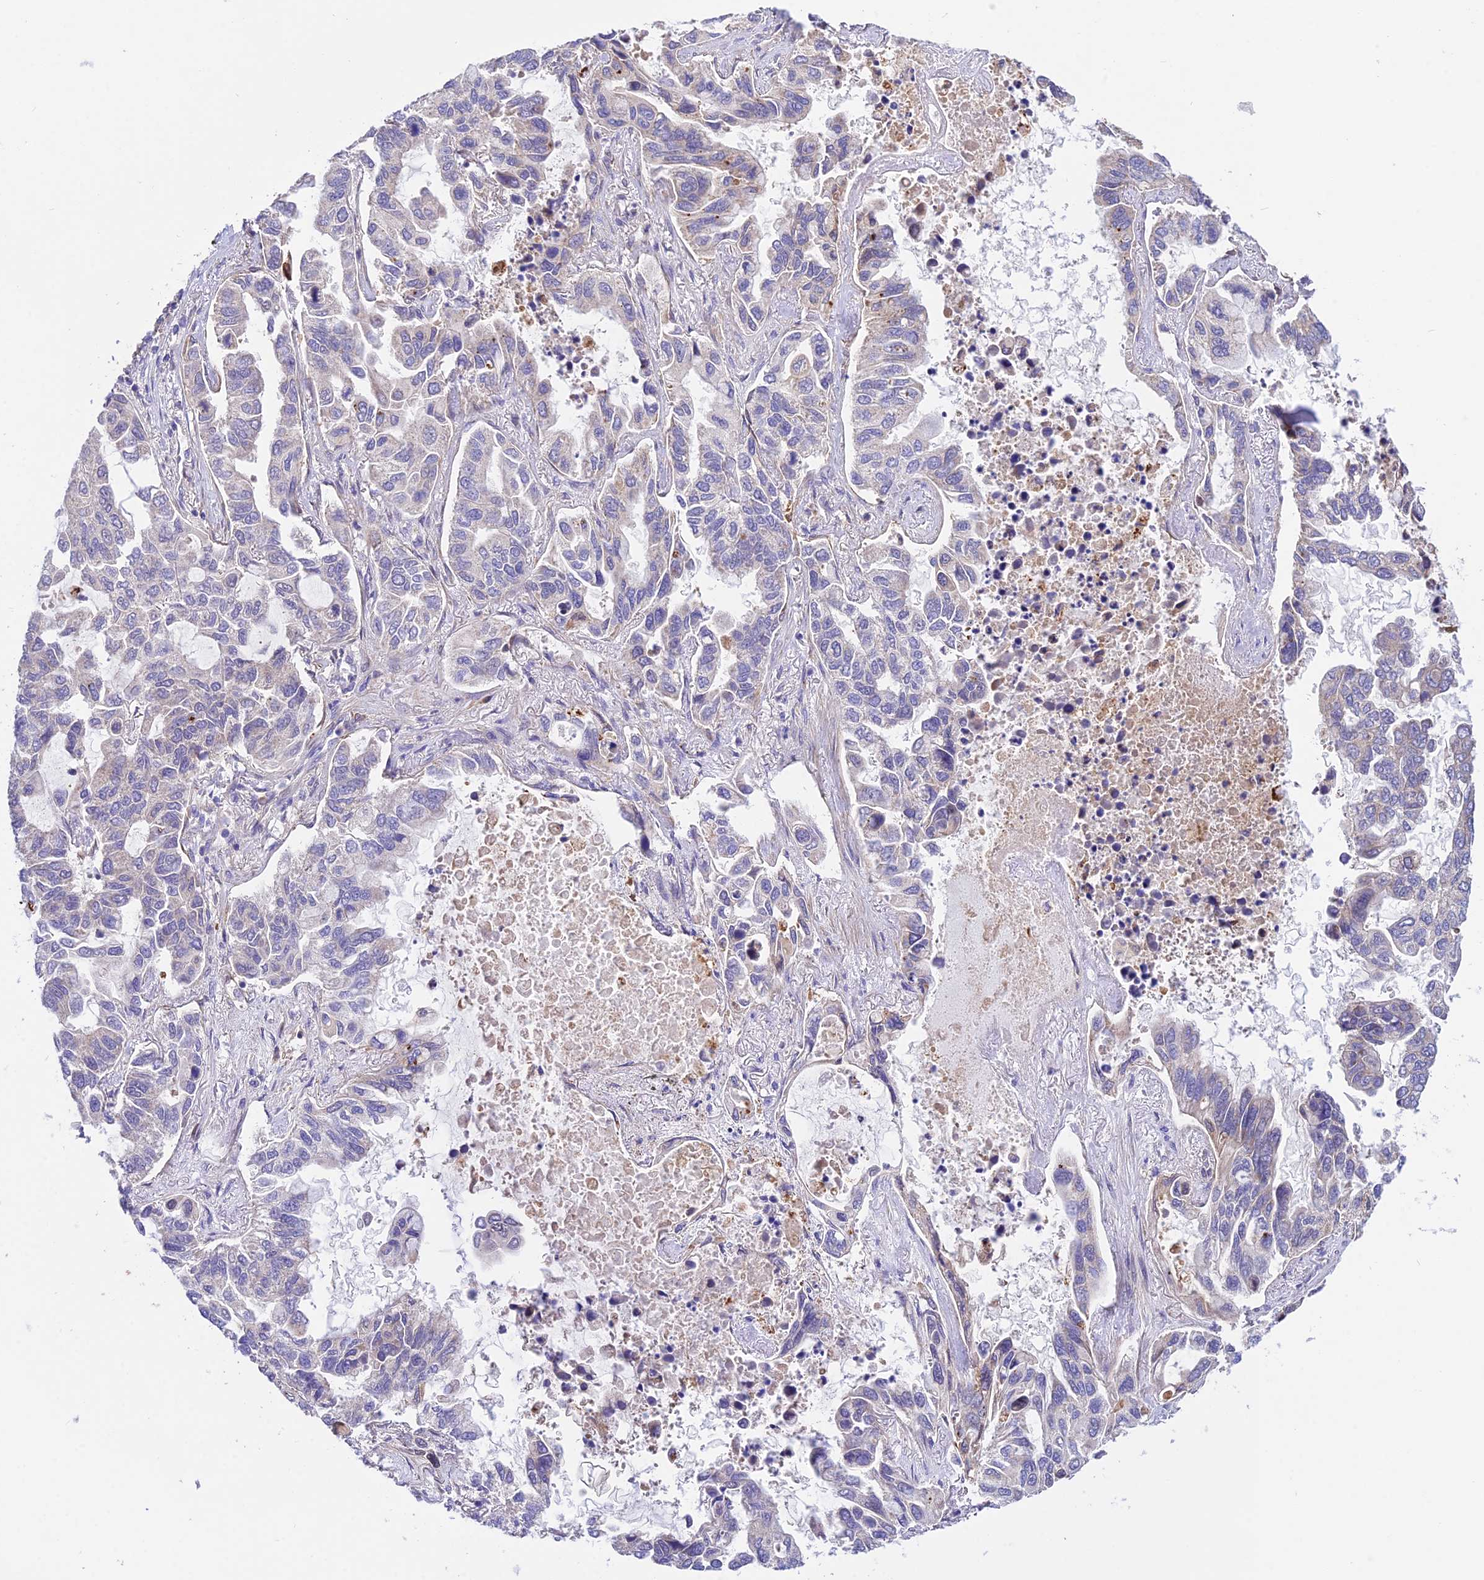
{"staining": {"intensity": "negative", "quantity": "none", "location": "none"}, "tissue": "lung cancer", "cell_type": "Tumor cells", "image_type": "cancer", "snomed": [{"axis": "morphology", "description": "Adenocarcinoma, NOS"}, {"axis": "topography", "description": "Lung"}], "caption": "High power microscopy micrograph of an immunohistochemistry (IHC) photomicrograph of adenocarcinoma (lung), revealing no significant staining in tumor cells. Nuclei are stained in blue.", "gene": "TRIM43B", "patient": {"sex": "male", "age": 64}}